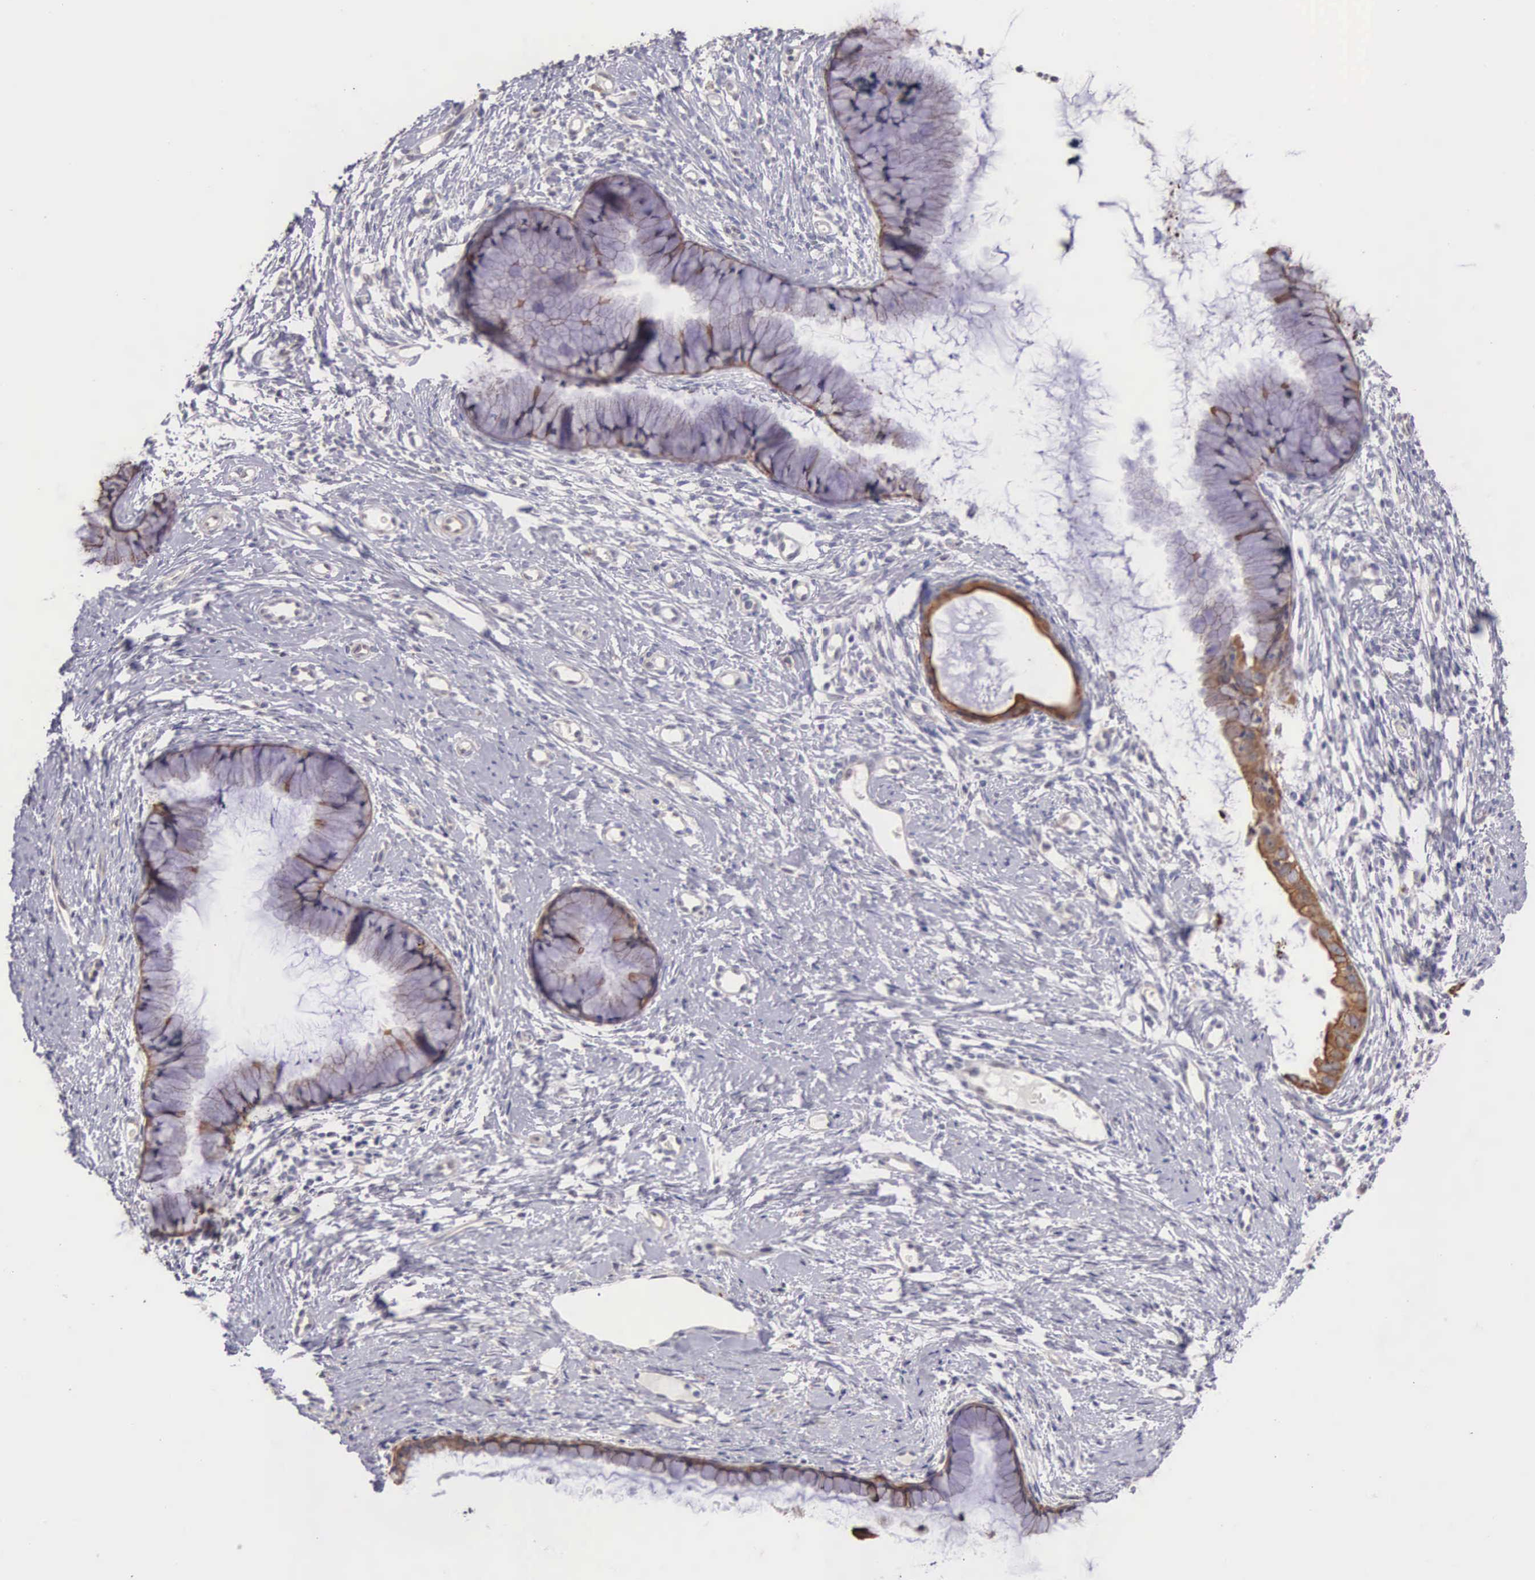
{"staining": {"intensity": "weak", "quantity": "25%-75%", "location": "cytoplasmic/membranous"}, "tissue": "cervix", "cell_type": "Glandular cells", "image_type": "normal", "snomed": [{"axis": "morphology", "description": "Normal tissue, NOS"}, {"axis": "topography", "description": "Cervix"}], "caption": "Weak cytoplasmic/membranous expression for a protein is identified in about 25%-75% of glandular cells of normal cervix using immunohistochemistry (IHC).", "gene": "PIR", "patient": {"sex": "female", "age": 82}}